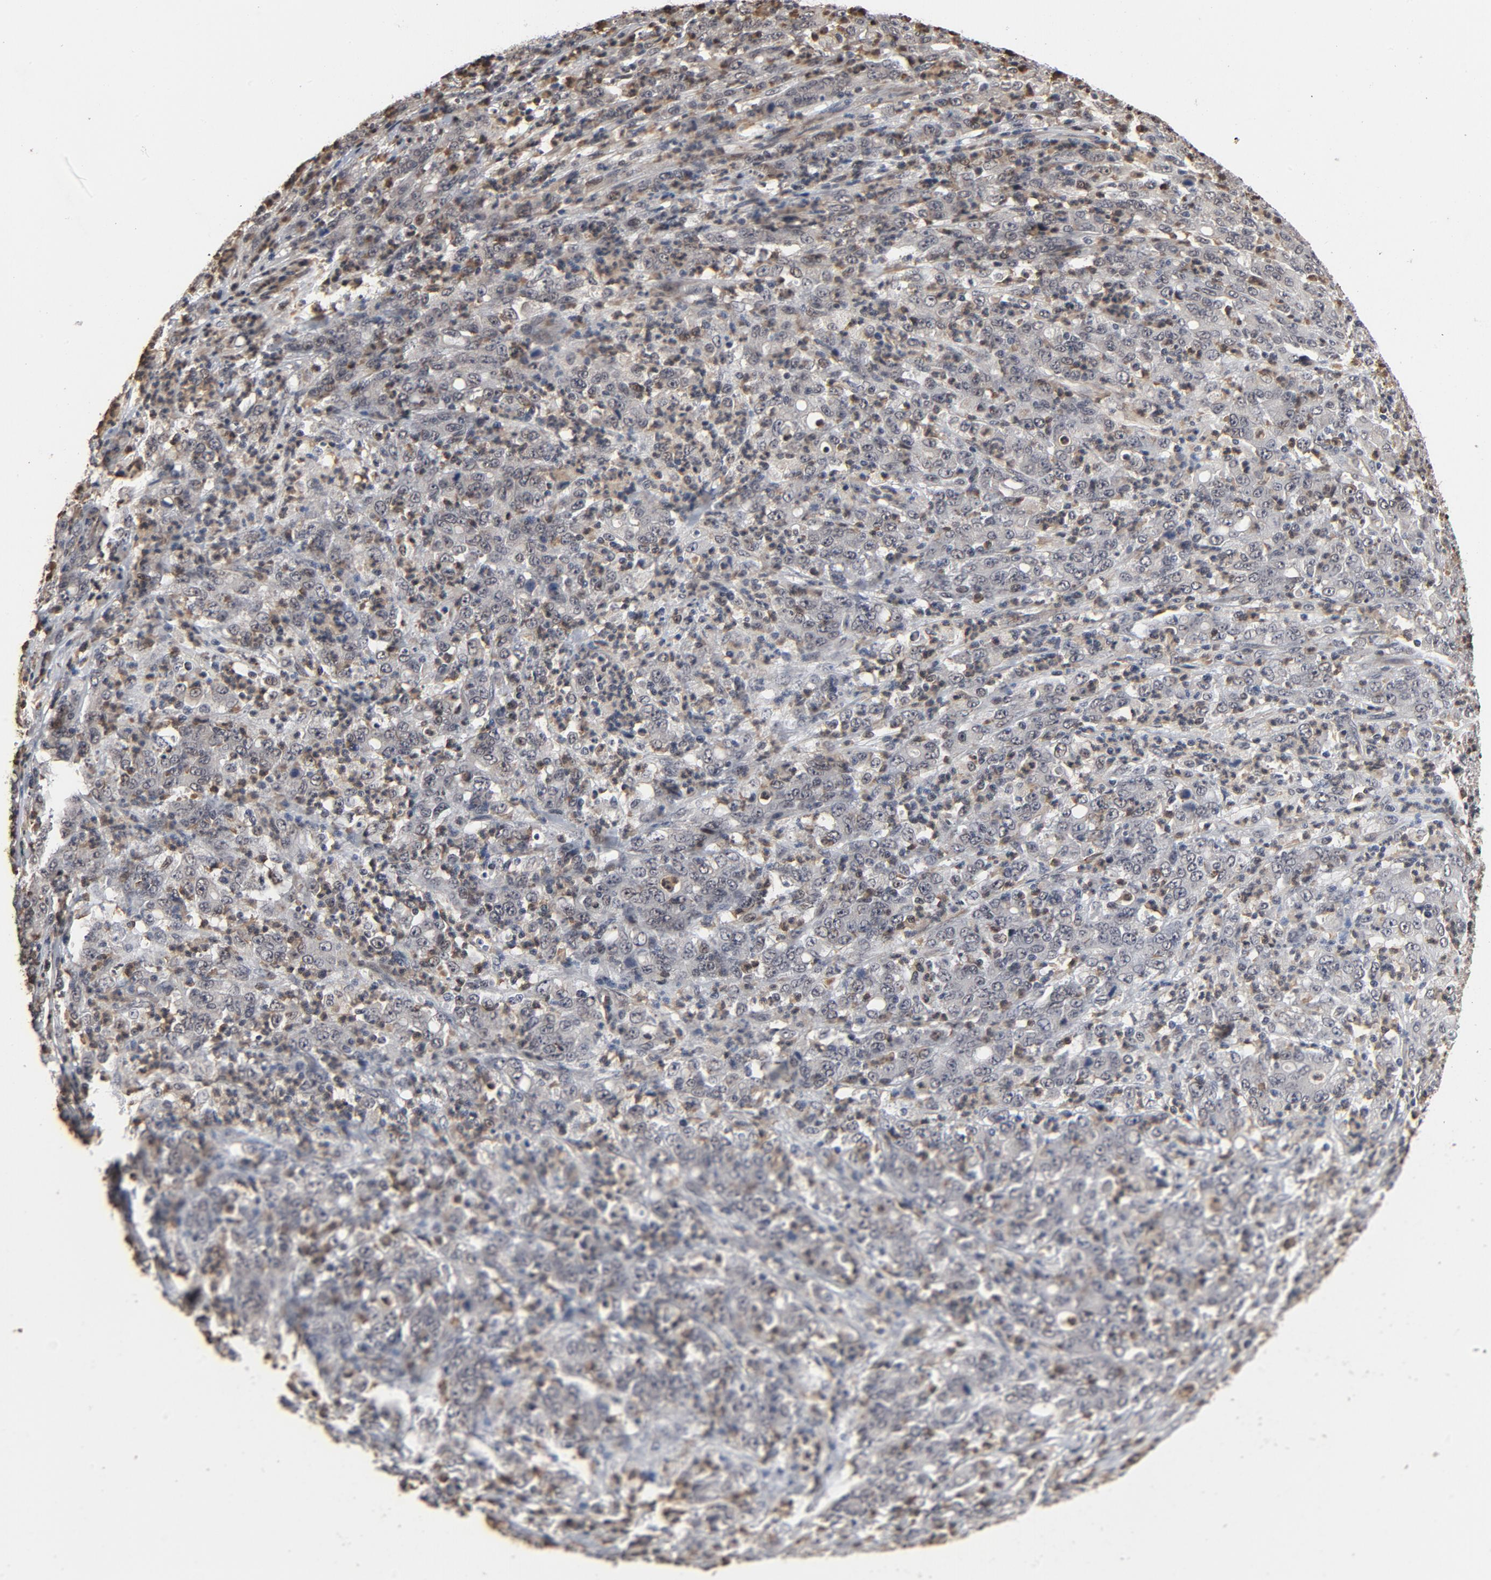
{"staining": {"intensity": "negative", "quantity": "none", "location": "none"}, "tissue": "stomach cancer", "cell_type": "Tumor cells", "image_type": "cancer", "snomed": [{"axis": "morphology", "description": "Adenocarcinoma, NOS"}, {"axis": "topography", "description": "Stomach, lower"}], "caption": "DAB (3,3'-diaminobenzidine) immunohistochemical staining of stomach cancer exhibits no significant staining in tumor cells.", "gene": "RTL5", "patient": {"sex": "female", "age": 71}}